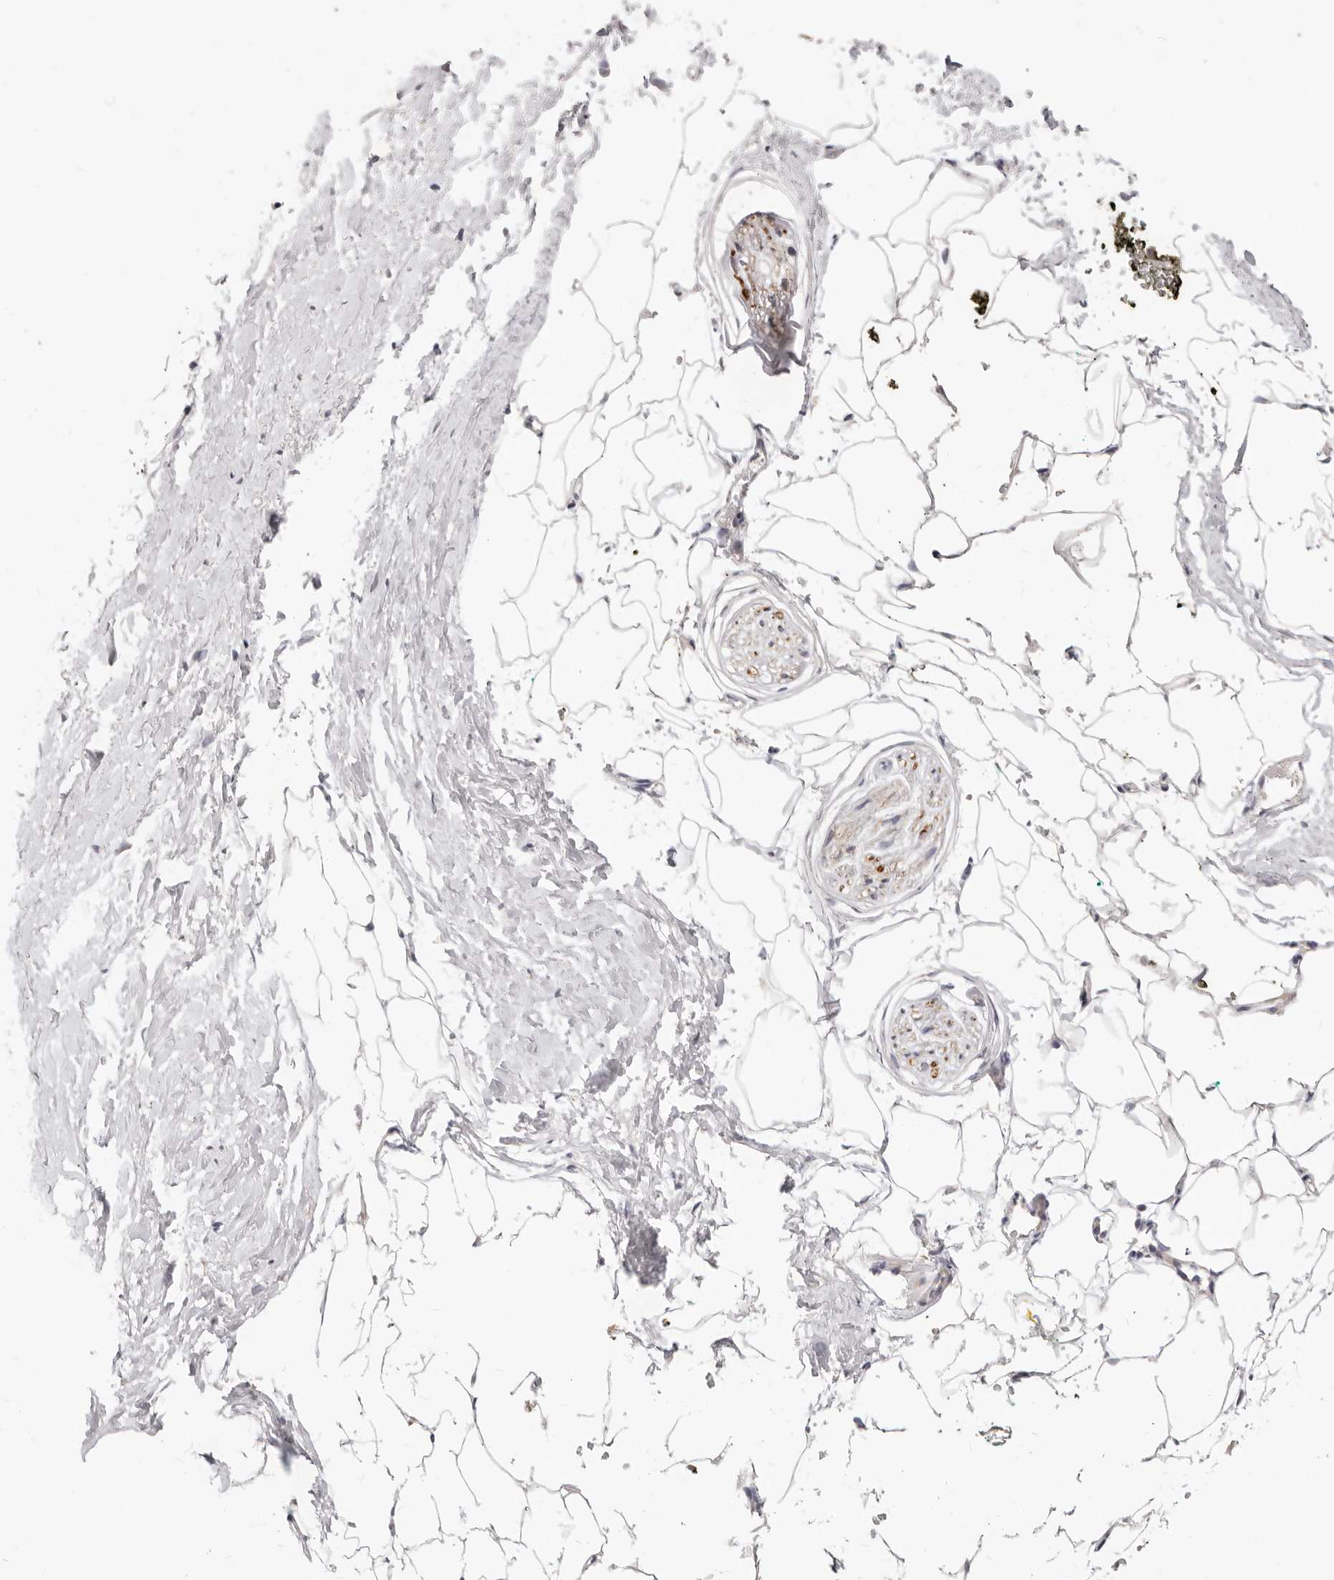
{"staining": {"intensity": "negative", "quantity": "none", "location": "none"}, "tissue": "adipose tissue", "cell_type": "Adipocytes", "image_type": "normal", "snomed": [{"axis": "morphology", "description": "Normal tissue, NOS"}, {"axis": "morphology", "description": "Adenocarcinoma, Low grade"}, {"axis": "topography", "description": "Prostate"}, {"axis": "topography", "description": "Peripheral nerve tissue"}], "caption": "DAB (3,3'-diaminobenzidine) immunohistochemical staining of unremarkable human adipose tissue demonstrates no significant staining in adipocytes. The staining is performed using DAB brown chromogen with nuclei counter-stained in using hematoxylin.", "gene": "TOR3A", "patient": {"sex": "male", "age": 63}}